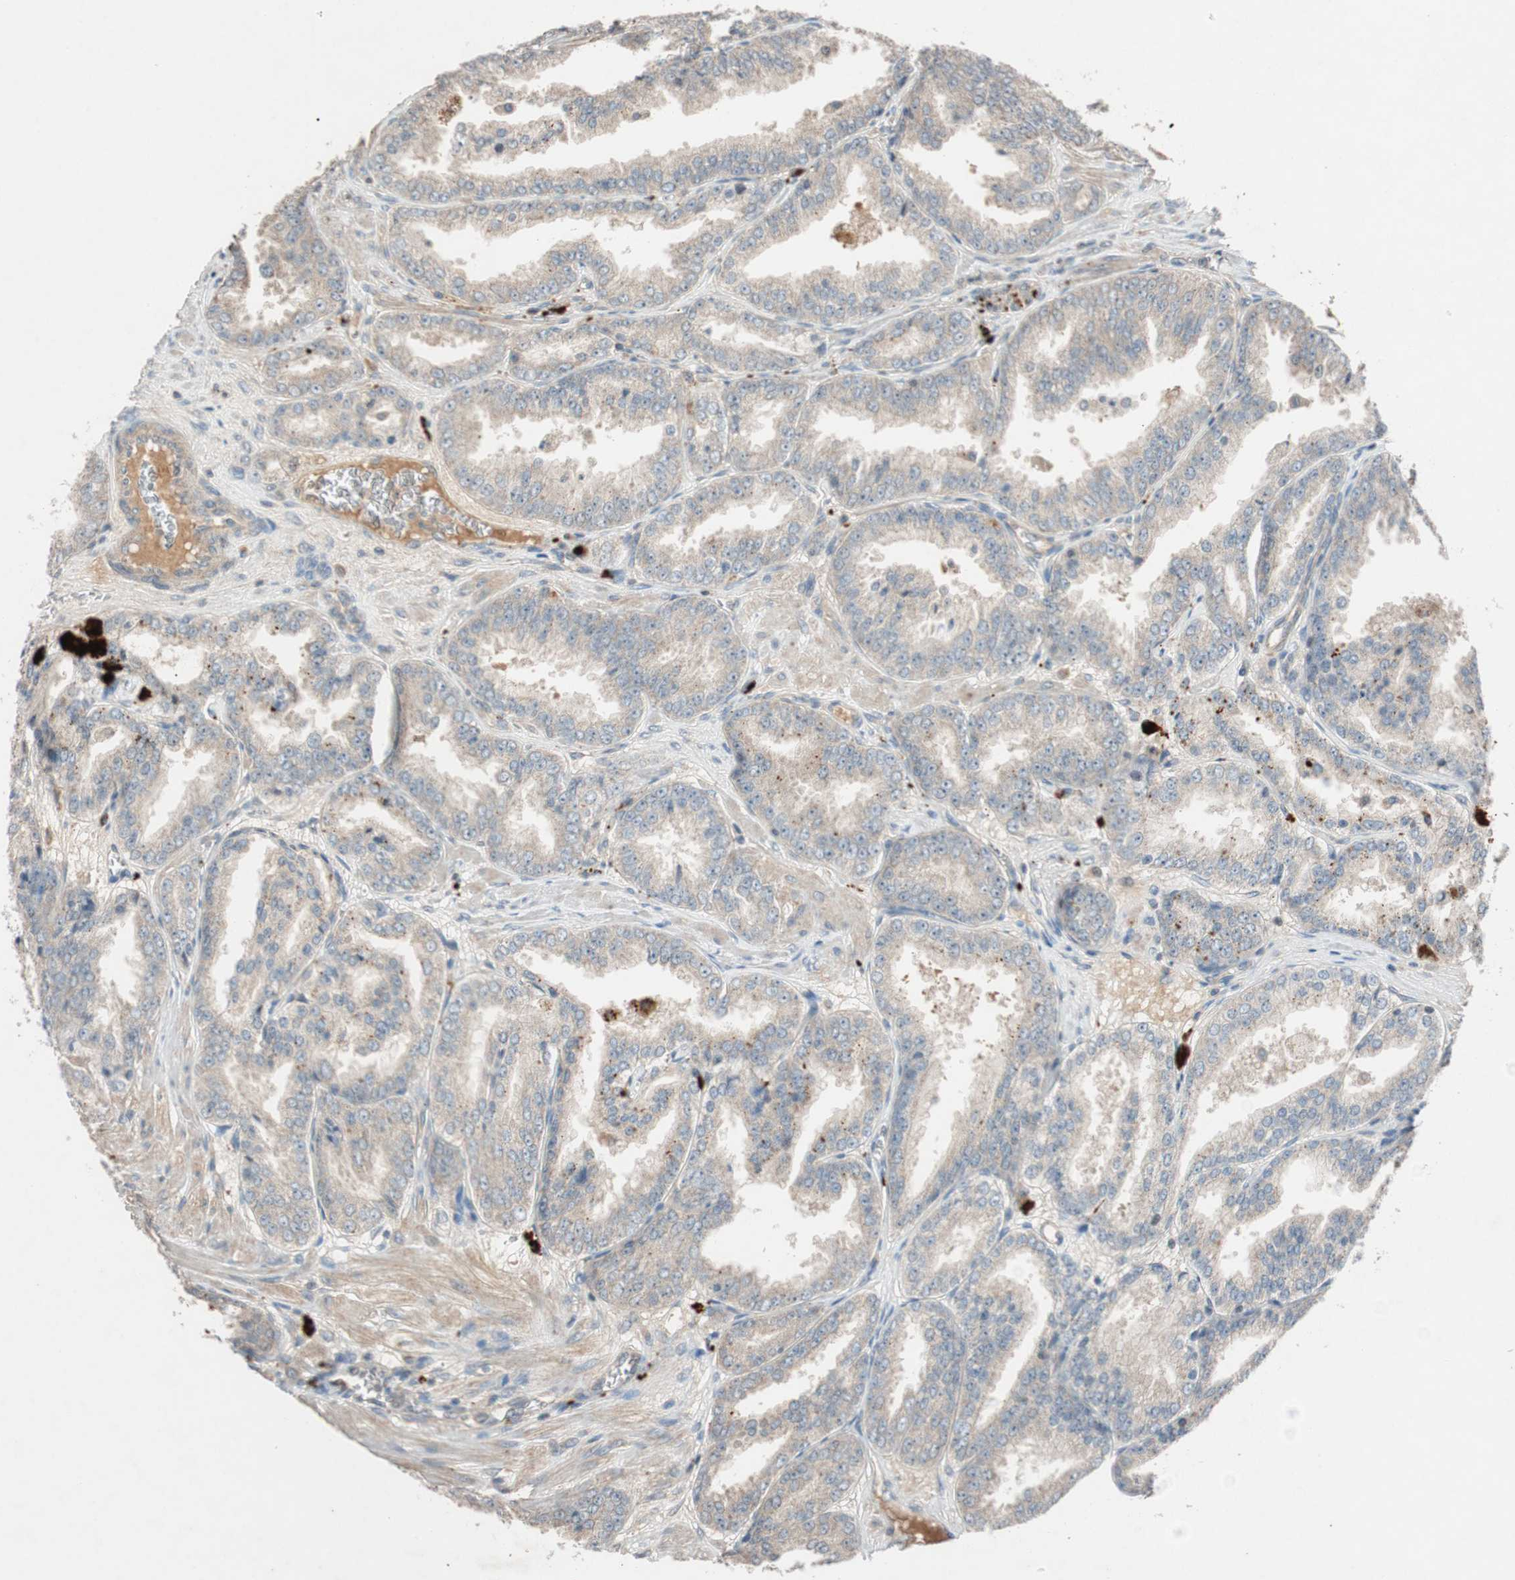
{"staining": {"intensity": "weak", "quantity": ">75%", "location": "cytoplasmic/membranous"}, "tissue": "prostate cancer", "cell_type": "Tumor cells", "image_type": "cancer", "snomed": [{"axis": "morphology", "description": "Adenocarcinoma, High grade"}, {"axis": "topography", "description": "Prostate"}], "caption": "IHC (DAB) staining of adenocarcinoma (high-grade) (prostate) exhibits weak cytoplasmic/membranous protein expression in approximately >75% of tumor cells.", "gene": "GLB1", "patient": {"sex": "male", "age": 61}}